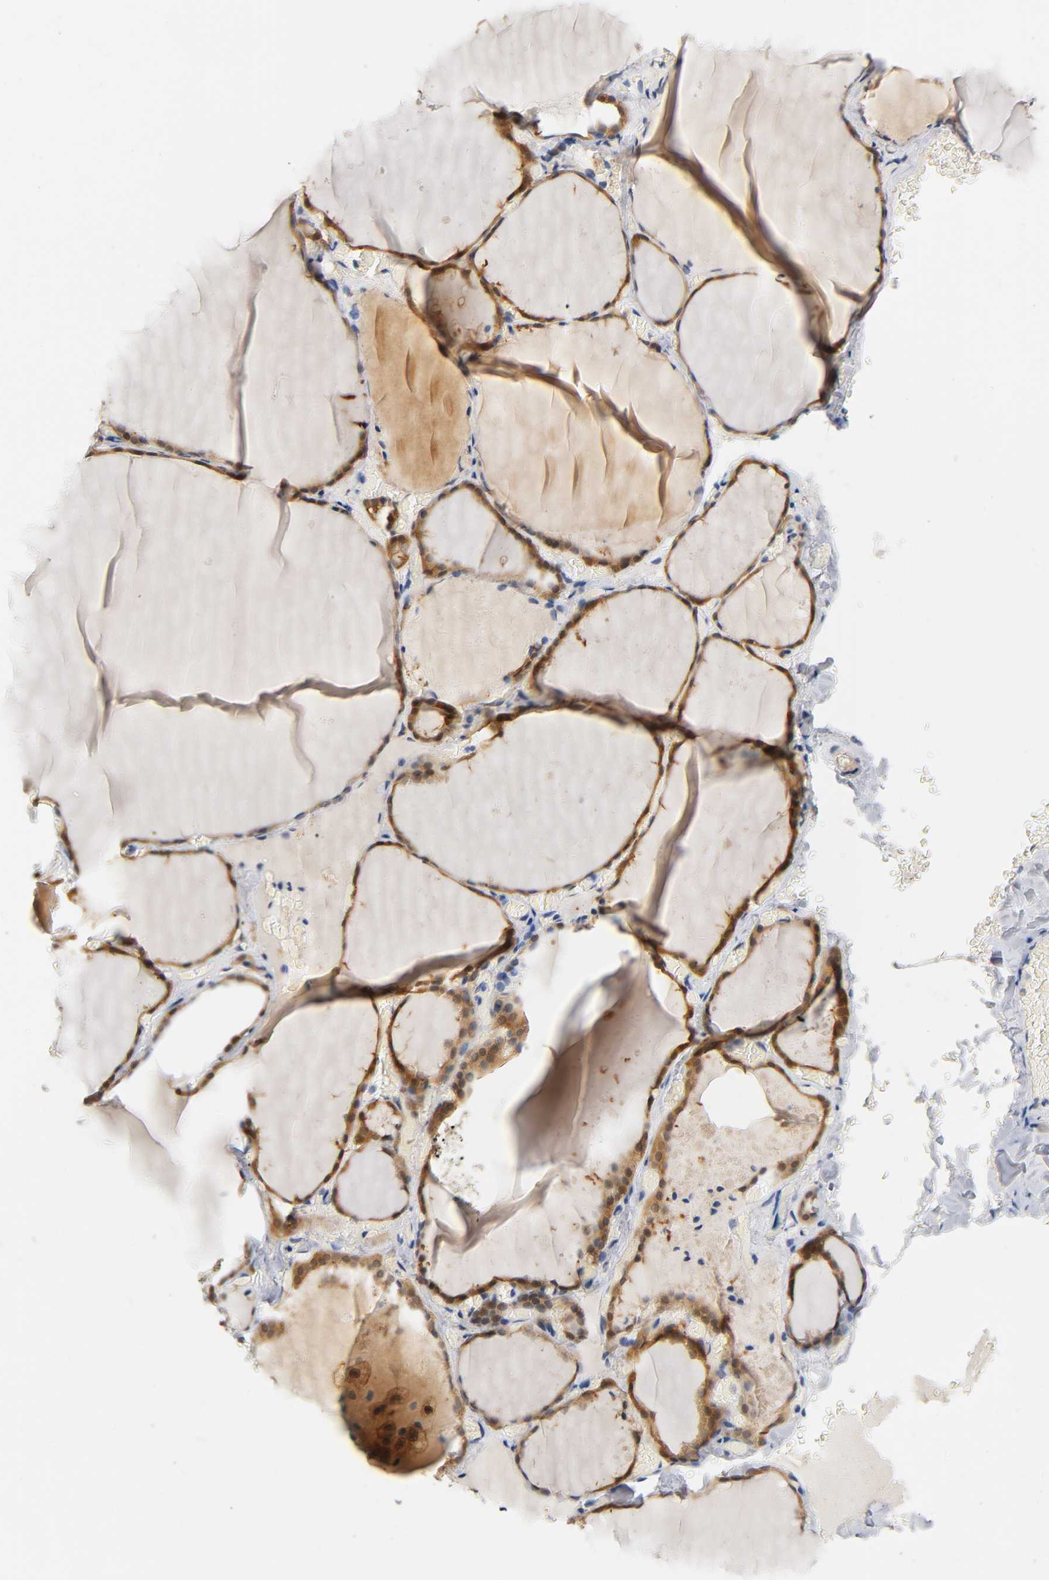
{"staining": {"intensity": "moderate", "quantity": ">75%", "location": "cytoplasmic/membranous,nuclear"}, "tissue": "thyroid gland", "cell_type": "Glandular cells", "image_type": "normal", "snomed": [{"axis": "morphology", "description": "Normal tissue, NOS"}, {"axis": "topography", "description": "Thyroid gland"}], "caption": "DAB (3,3'-diaminobenzidine) immunohistochemical staining of benign human thyroid gland displays moderate cytoplasmic/membranous,nuclear protein expression in approximately >75% of glandular cells.", "gene": "FYN", "patient": {"sex": "female", "age": 22}}